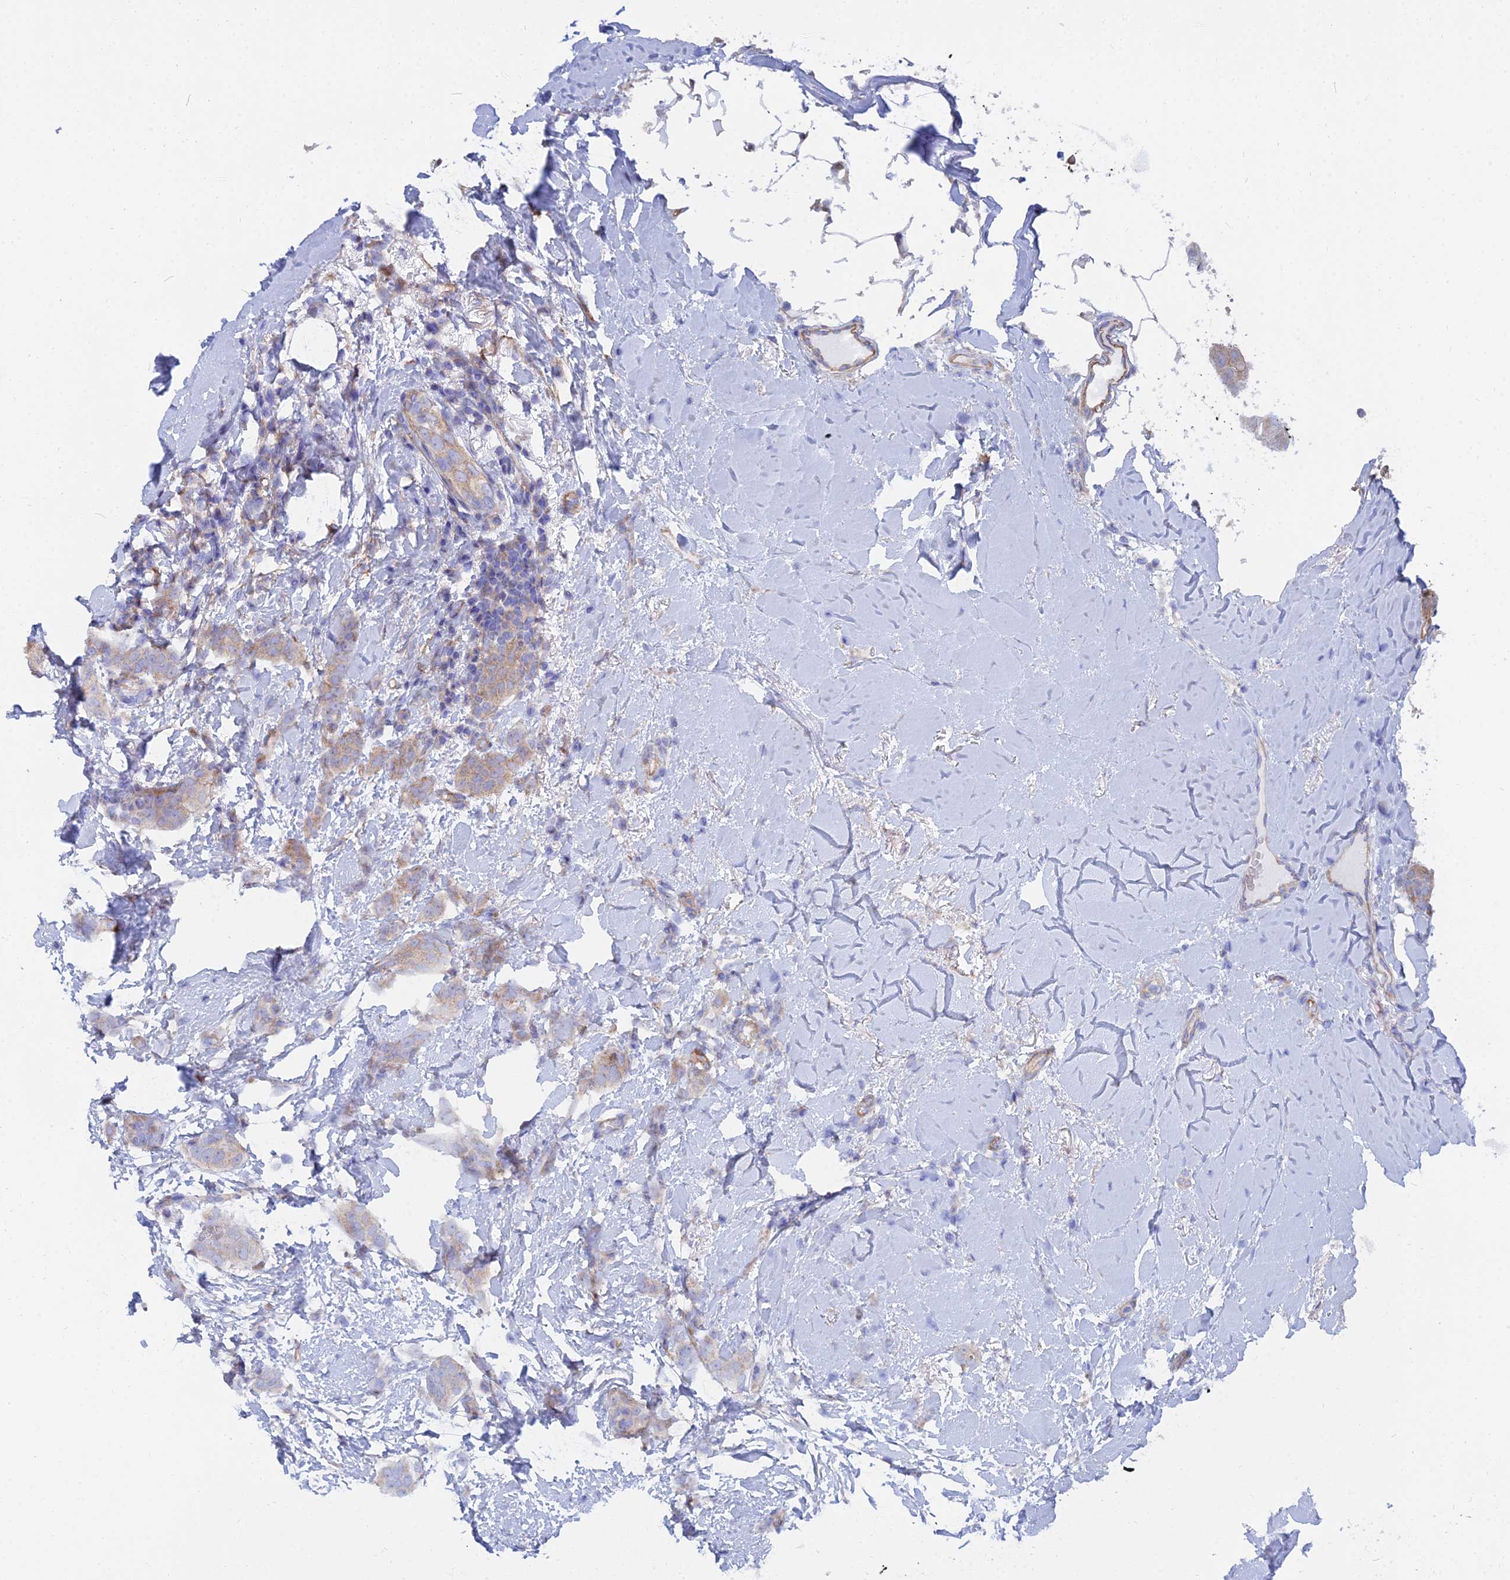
{"staining": {"intensity": "moderate", "quantity": "25%-75%", "location": "cytoplasmic/membranous"}, "tissue": "breast cancer", "cell_type": "Tumor cells", "image_type": "cancer", "snomed": [{"axis": "morphology", "description": "Duct carcinoma"}, {"axis": "topography", "description": "Breast"}], "caption": "Tumor cells show medium levels of moderate cytoplasmic/membranous positivity in approximately 25%-75% of cells in human breast invasive ductal carcinoma. The staining is performed using DAB brown chromogen to label protein expression. The nuclei are counter-stained blue using hematoxylin.", "gene": "TRIM43B", "patient": {"sex": "female", "age": 72}}